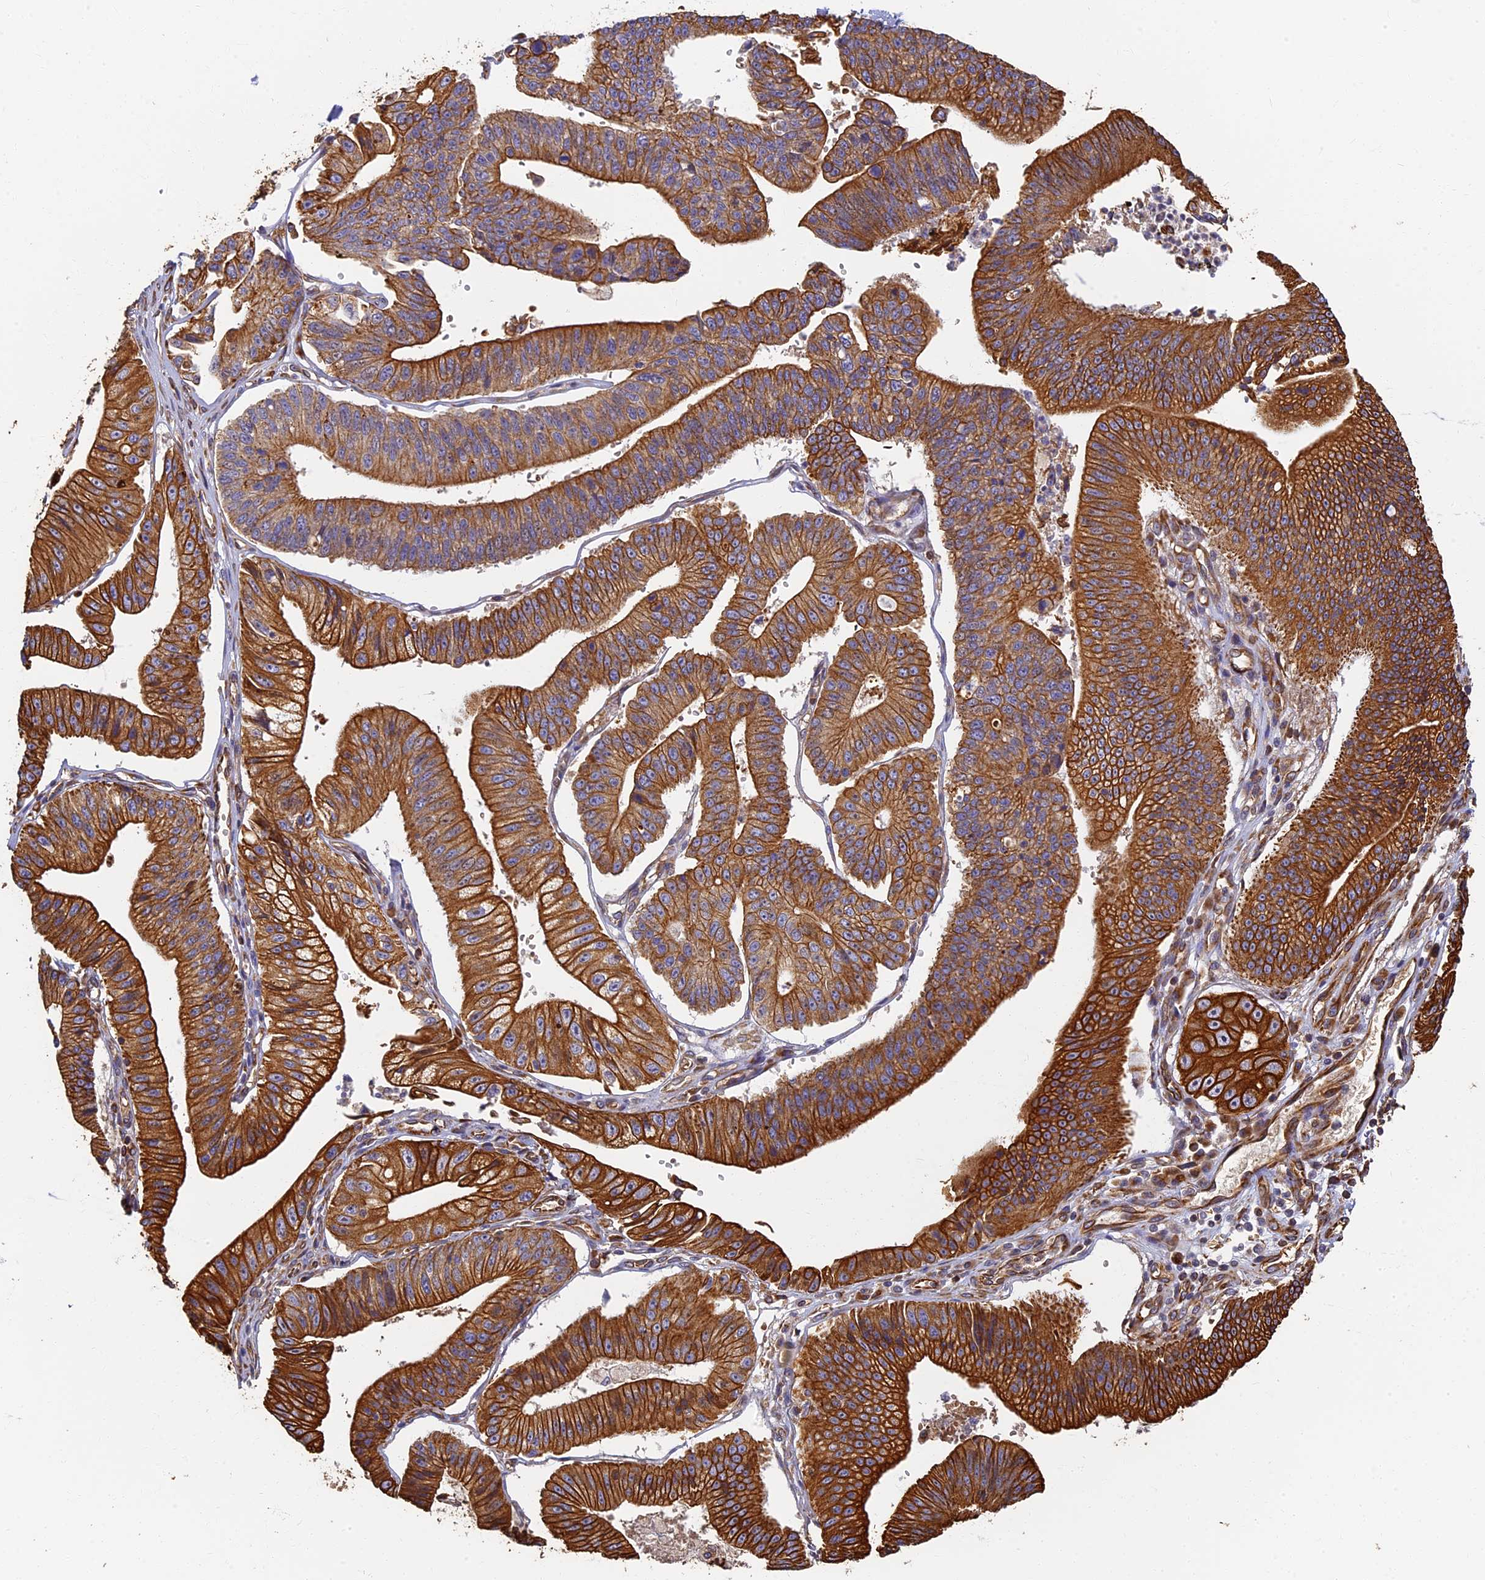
{"staining": {"intensity": "strong", "quantity": ">75%", "location": "cytoplasmic/membranous"}, "tissue": "stomach cancer", "cell_type": "Tumor cells", "image_type": "cancer", "snomed": [{"axis": "morphology", "description": "Adenocarcinoma, NOS"}, {"axis": "topography", "description": "Stomach"}], "caption": "Protein expression analysis of human stomach cancer reveals strong cytoplasmic/membranous positivity in approximately >75% of tumor cells.", "gene": "LRRC57", "patient": {"sex": "male", "age": 59}}